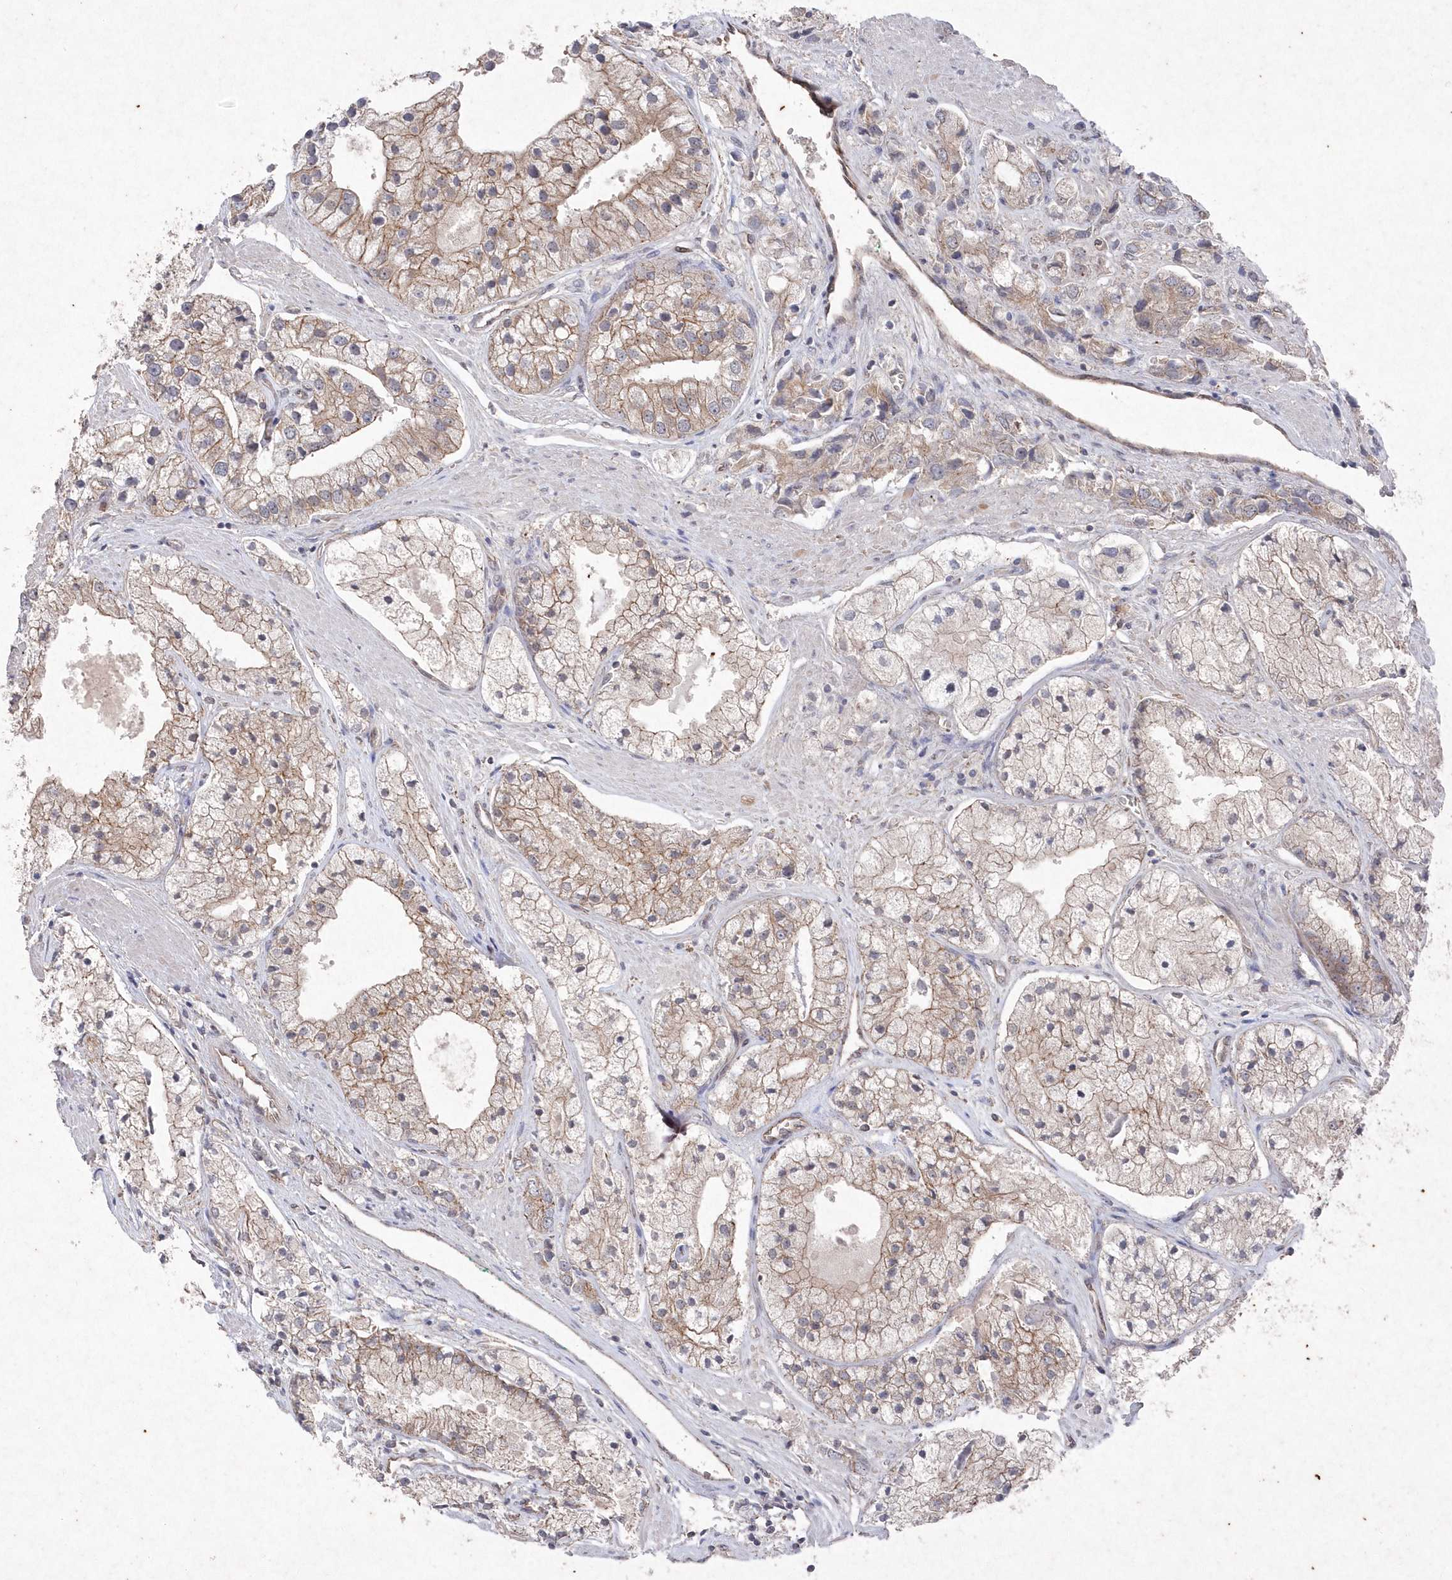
{"staining": {"intensity": "moderate", "quantity": "25%-75%", "location": "cytoplasmic/membranous"}, "tissue": "prostate cancer", "cell_type": "Tumor cells", "image_type": "cancer", "snomed": [{"axis": "morphology", "description": "Adenocarcinoma, High grade"}, {"axis": "topography", "description": "Prostate"}], "caption": "IHC photomicrograph of neoplastic tissue: prostate cancer (high-grade adenocarcinoma) stained using immunohistochemistry (IHC) displays medium levels of moderate protein expression localized specifically in the cytoplasmic/membranous of tumor cells, appearing as a cytoplasmic/membranous brown color.", "gene": "VSIG2", "patient": {"sex": "male", "age": 50}}